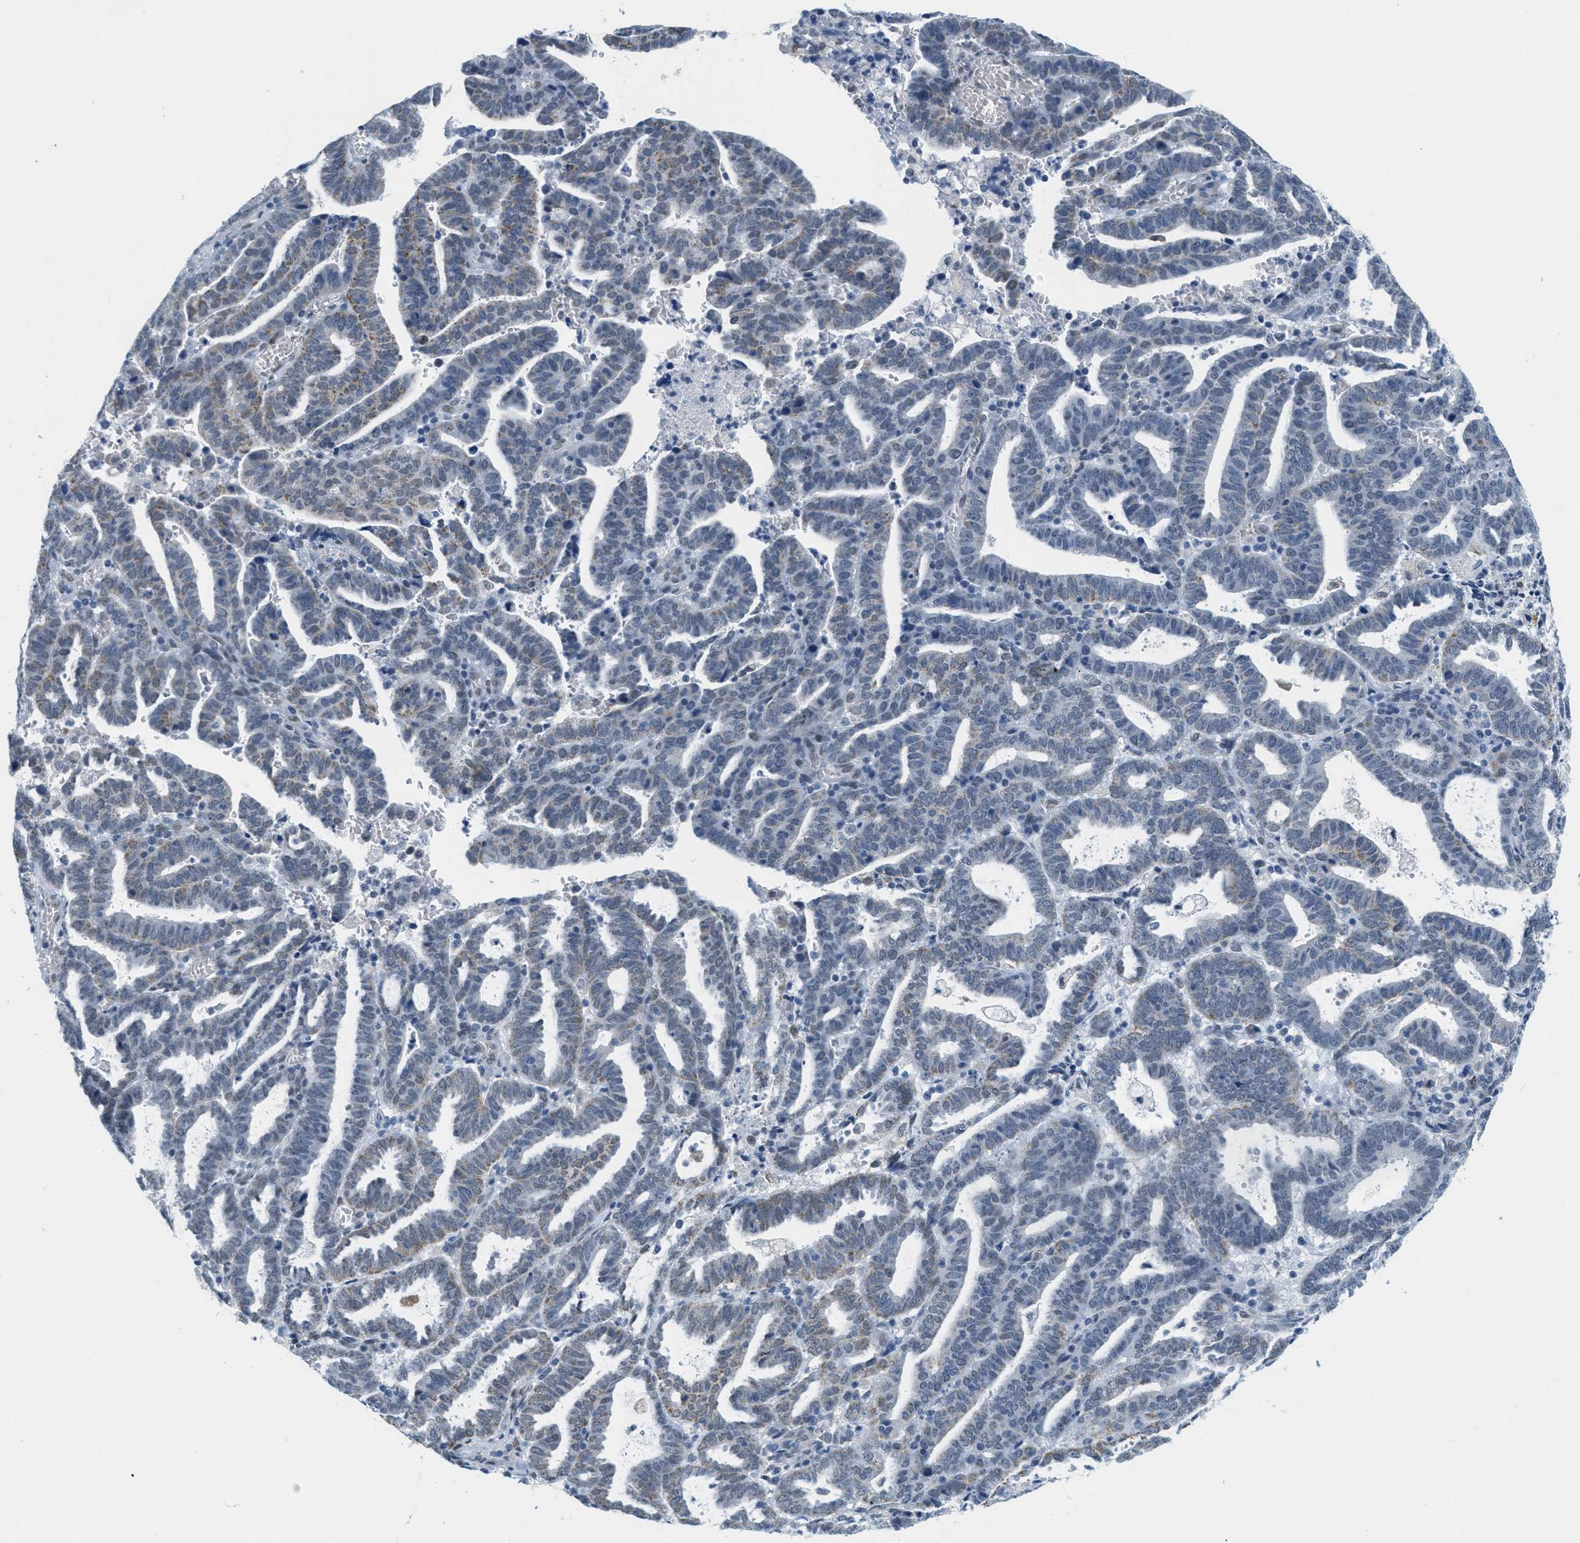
{"staining": {"intensity": "weak", "quantity": "25%-75%", "location": "cytoplasmic/membranous"}, "tissue": "endometrial cancer", "cell_type": "Tumor cells", "image_type": "cancer", "snomed": [{"axis": "morphology", "description": "Adenocarcinoma, NOS"}, {"axis": "topography", "description": "Uterus"}], "caption": "Immunohistochemistry (IHC) (DAB (3,3'-diaminobenzidine)) staining of endometrial cancer reveals weak cytoplasmic/membranous protein positivity in approximately 25%-75% of tumor cells.", "gene": "HS3ST2", "patient": {"sex": "female", "age": 83}}